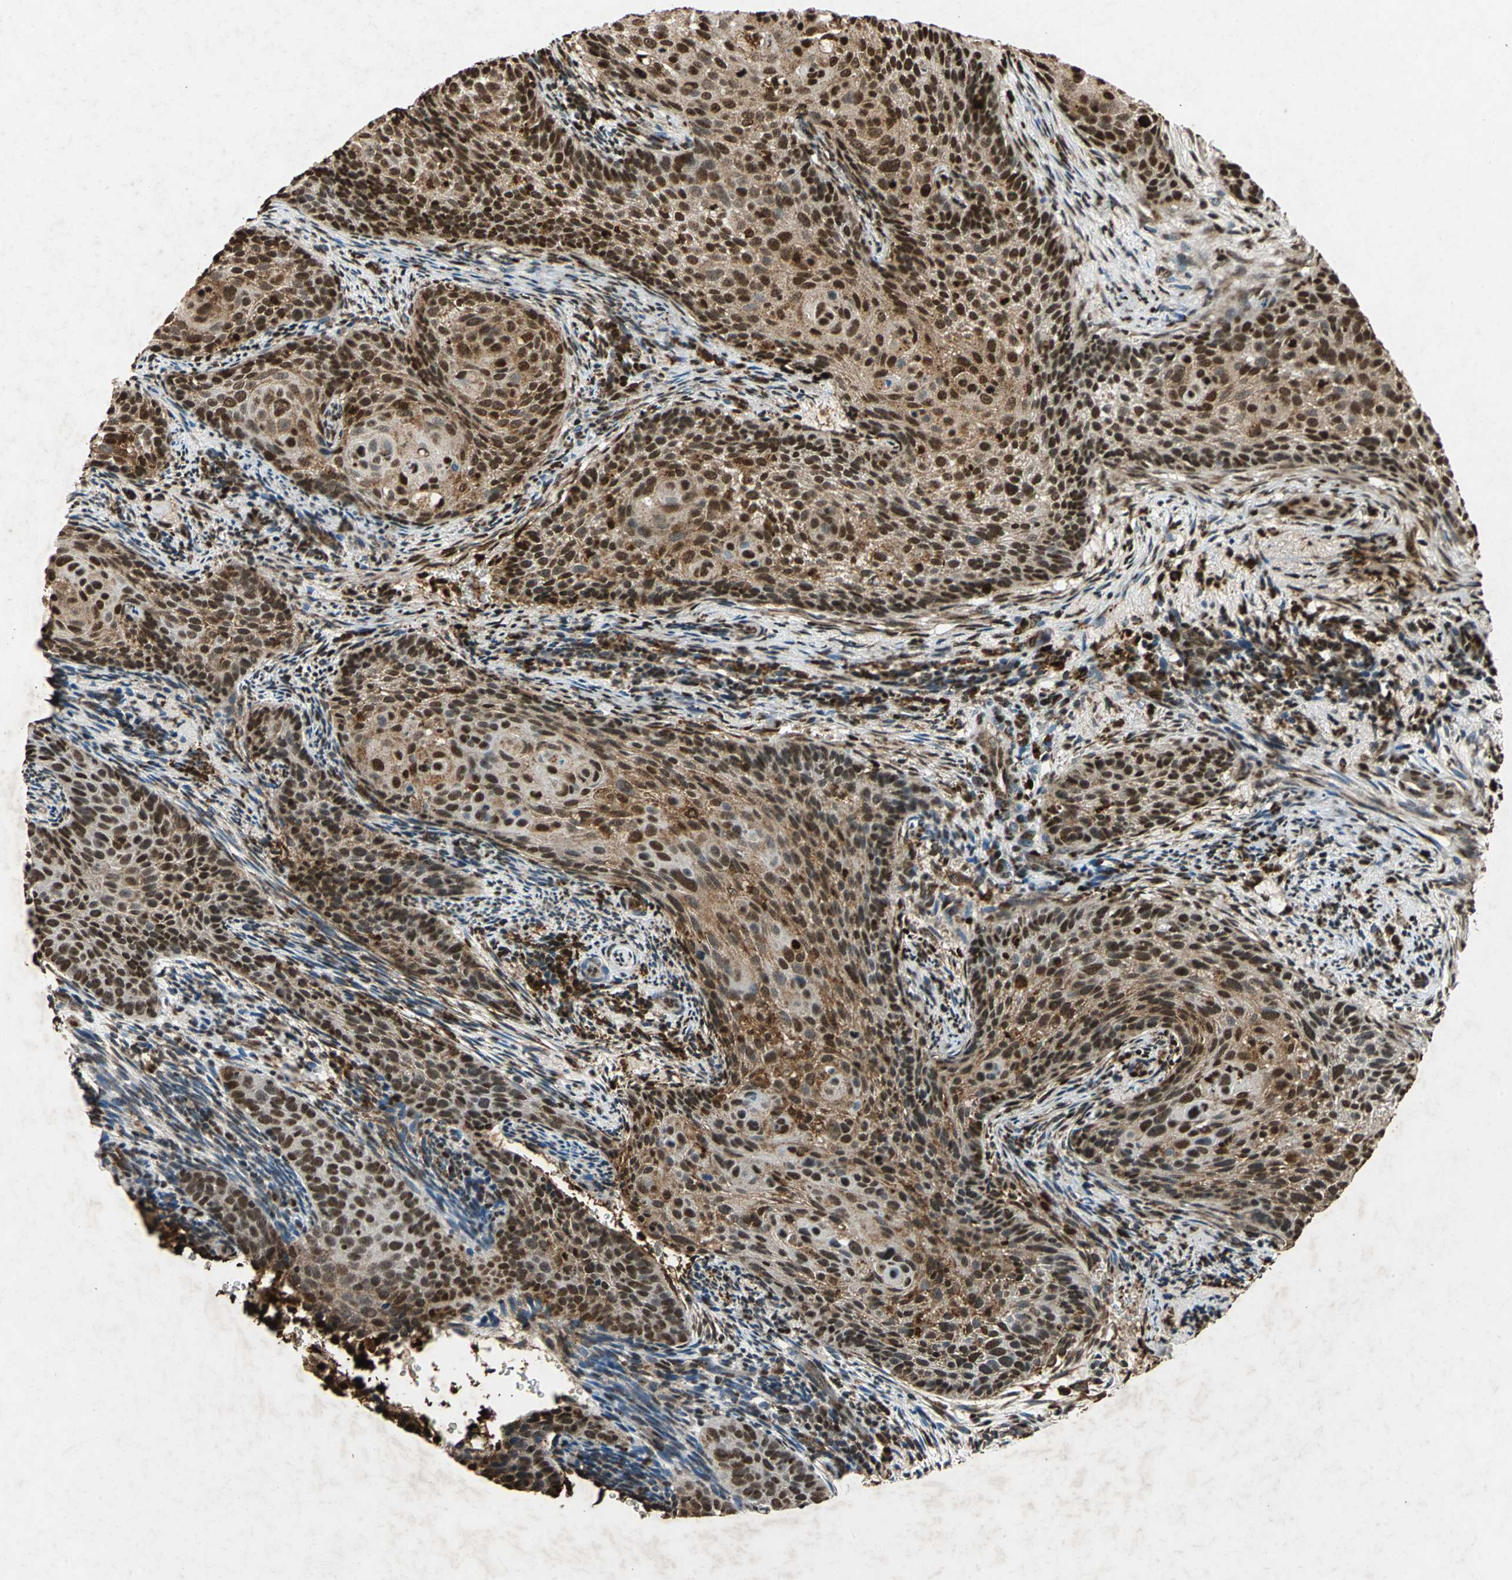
{"staining": {"intensity": "moderate", "quantity": ">75%", "location": "cytoplasmic/membranous,nuclear"}, "tissue": "cervical cancer", "cell_type": "Tumor cells", "image_type": "cancer", "snomed": [{"axis": "morphology", "description": "Squamous cell carcinoma, NOS"}, {"axis": "topography", "description": "Cervix"}], "caption": "Brown immunohistochemical staining in cervical squamous cell carcinoma exhibits moderate cytoplasmic/membranous and nuclear positivity in about >75% of tumor cells.", "gene": "ANP32A", "patient": {"sex": "female", "age": 33}}